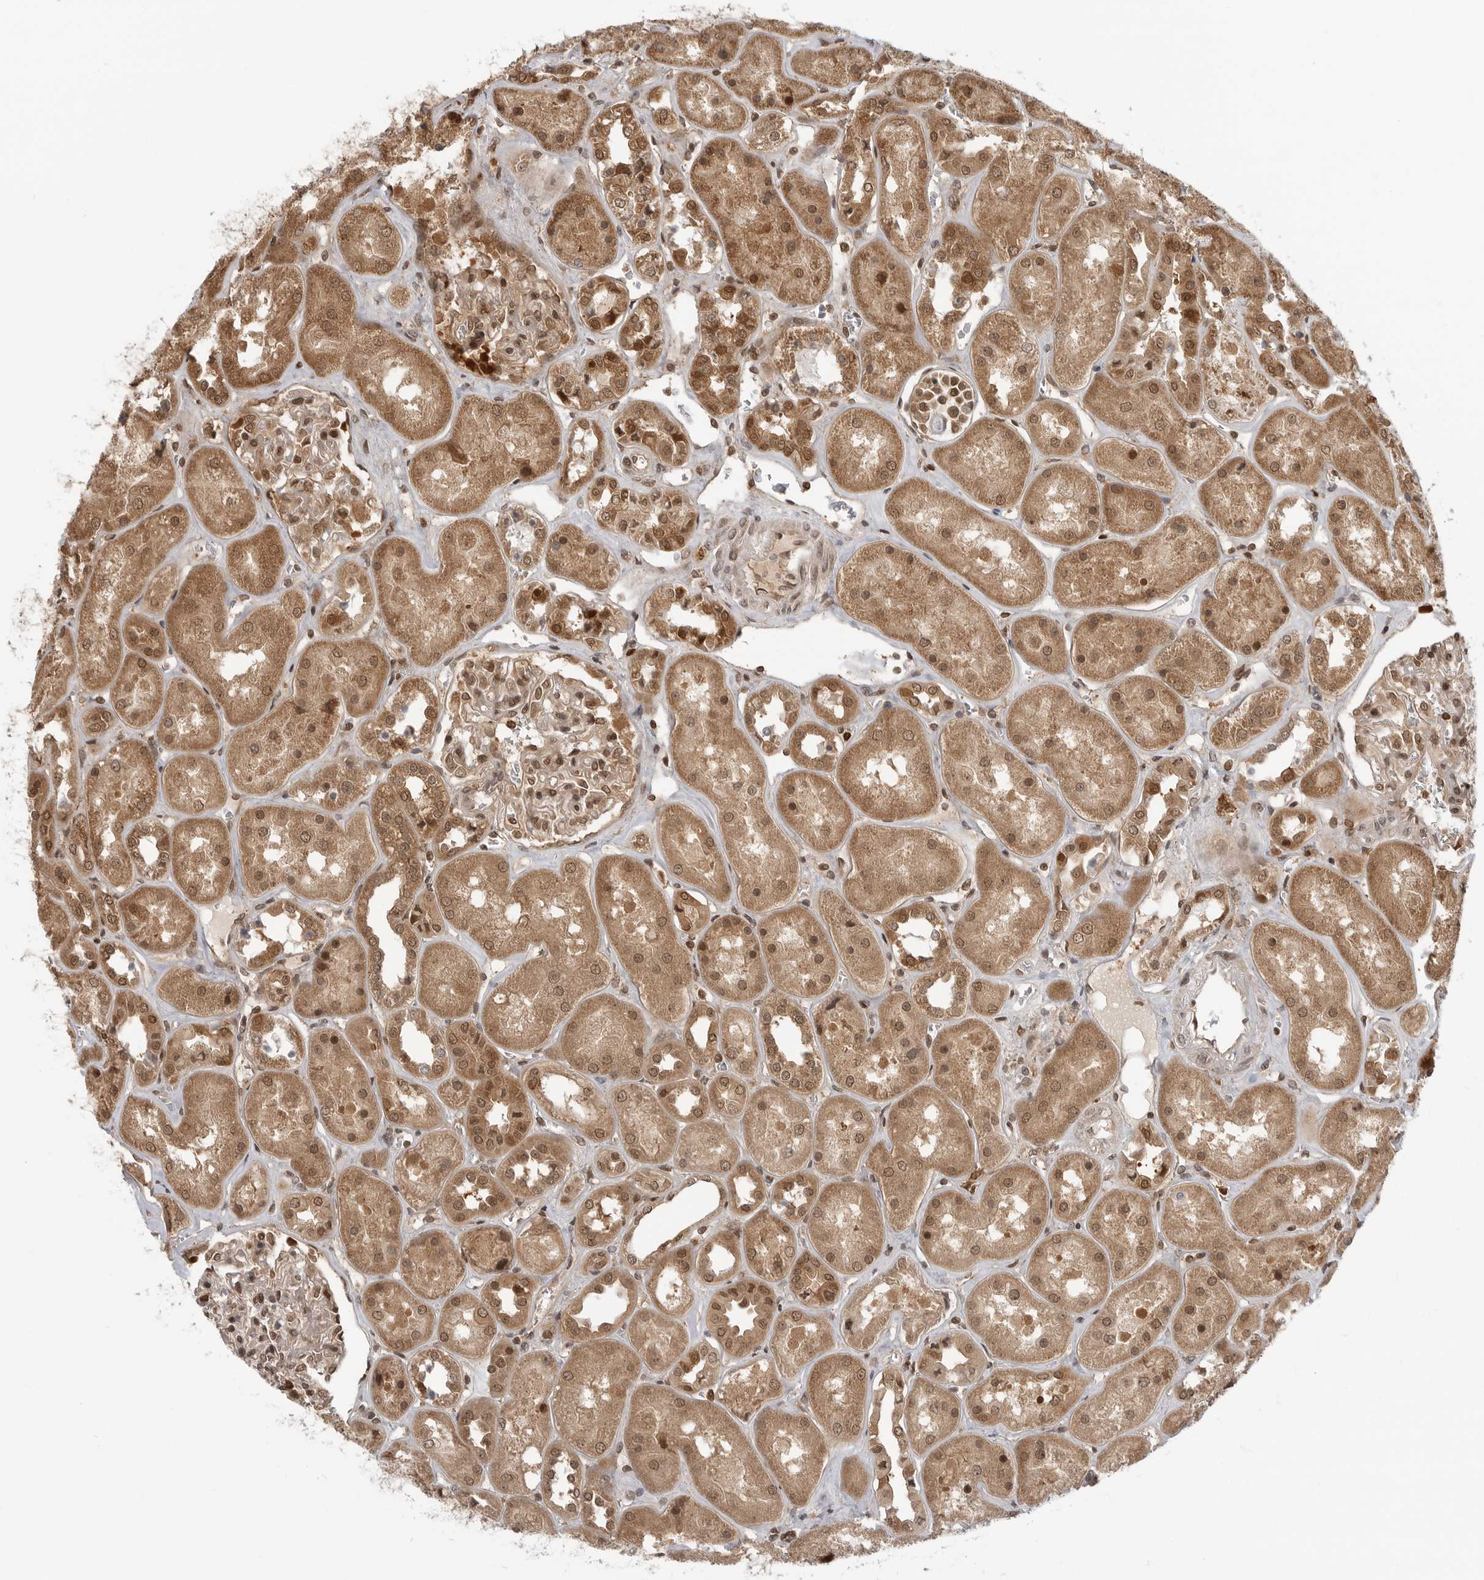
{"staining": {"intensity": "moderate", "quantity": ">75%", "location": "cytoplasmic/membranous,nuclear"}, "tissue": "kidney", "cell_type": "Cells in glomeruli", "image_type": "normal", "snomed": [{"axis": "morphology", "description": "Normal tissue, NOS"}, {"axis": "topography", "description": "Kidney"}], "caption": "The histopathology image reveals immunohistochemical staining of unremarkable kidney. There is moderate cytoplasmic/membranous,nuclear expression is seen in about >75% of cells in glomeruli. (DAB (3,3'-diaminobenzidine) = brown stain, brightfield microscopy at high magnification).", "gene": "SZRD1", "patient": {"sex": "male", "age": 70}}